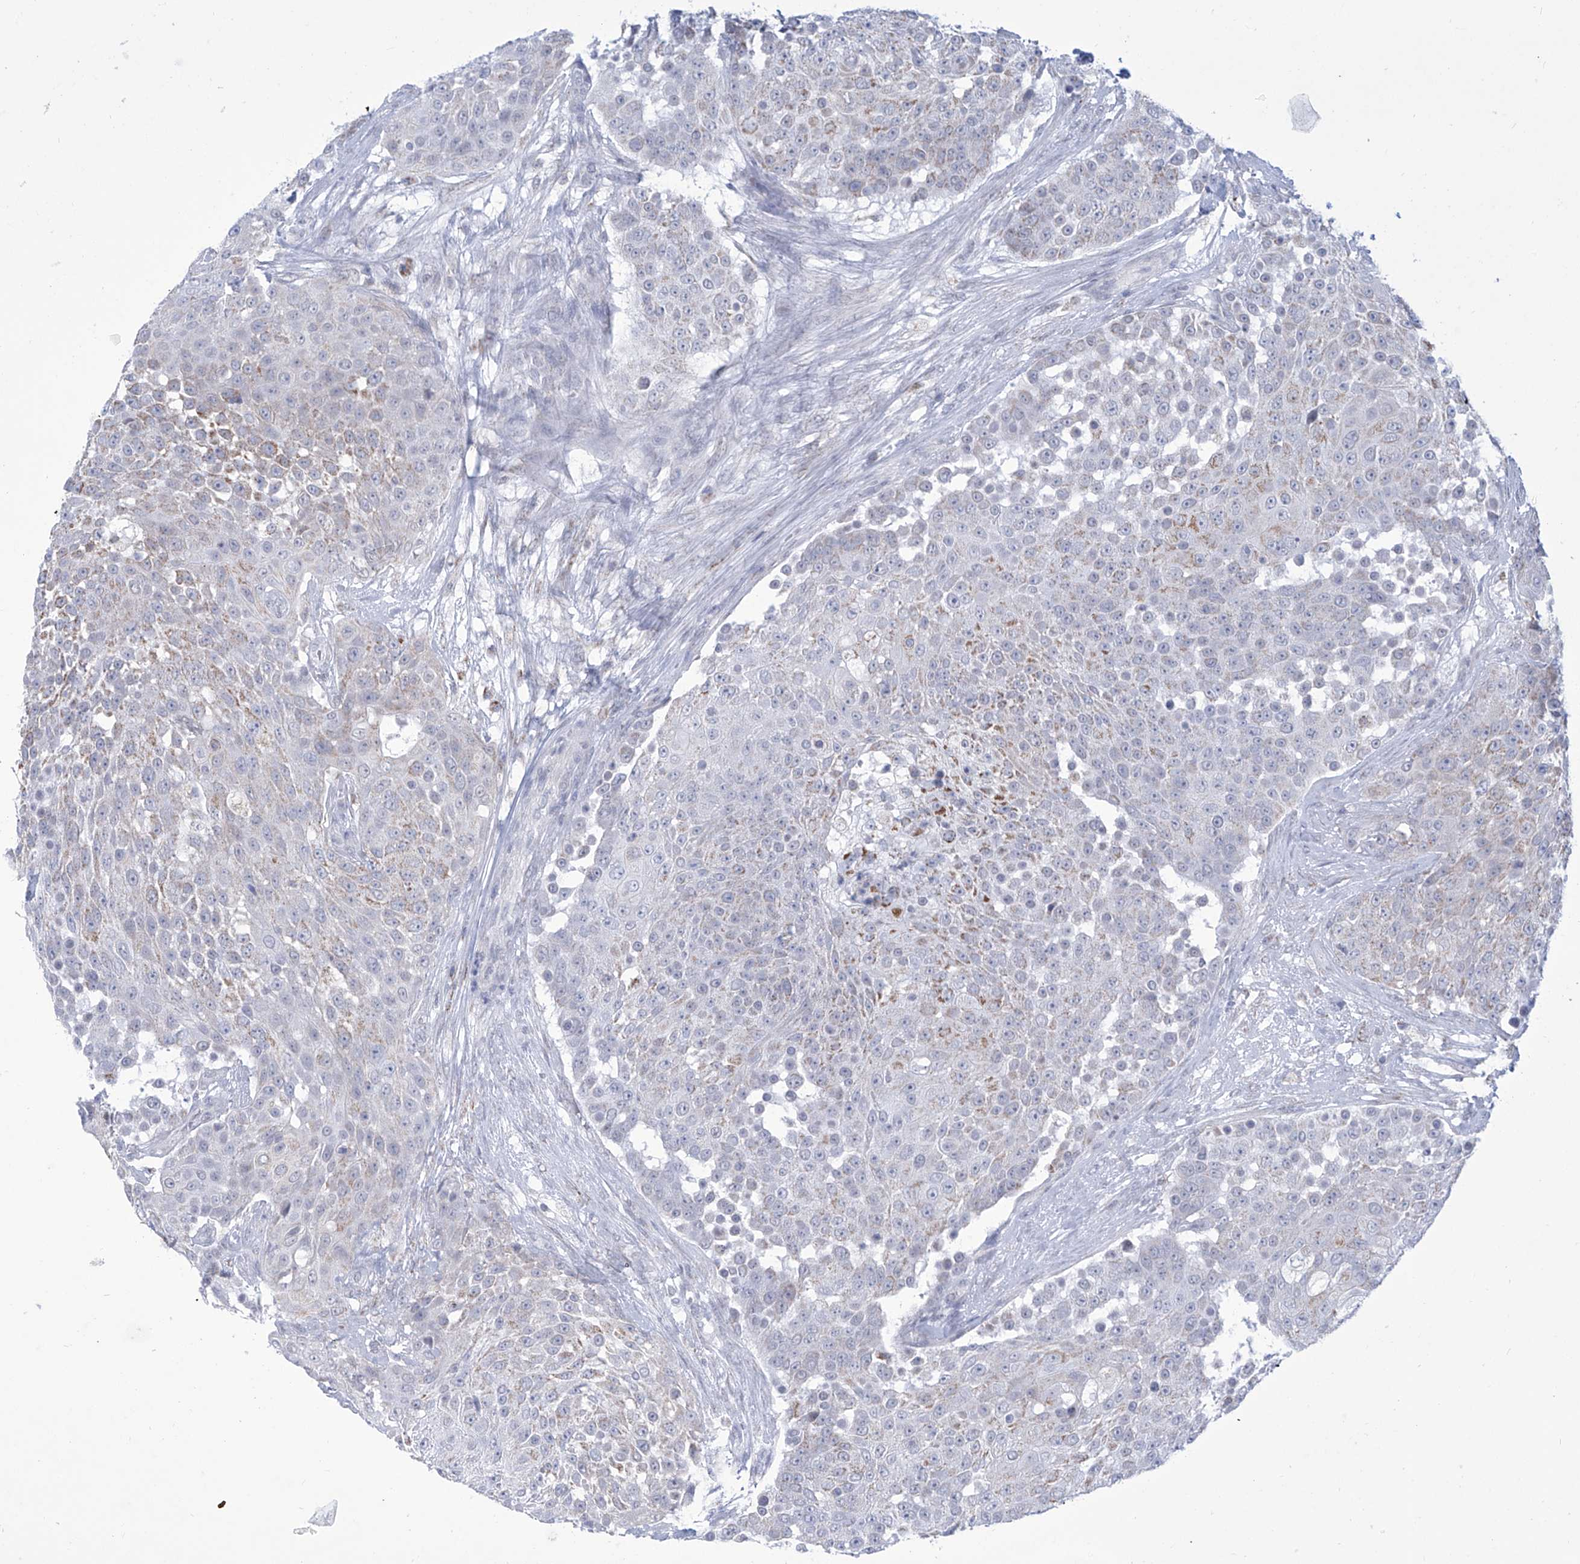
{"staining": {"intensity": "weak", "quantity": "<25%", "location": "cytoplasmic/membranous"}, "tissue": "urothelial cancer", "cell_type": "Tumor cells", "image_type": "cancer", "snomed": [{"axis": "morphology", "description": "Urothelial carcinoma, High grade"}, {"axis": "topography", "description": "Urinary bladder"}], "caption": "There is no significant expression in tumor cells of urothelial cancer.", "gene": "ALDH6A1", "patient": {"sex": "female", "age": 63}}